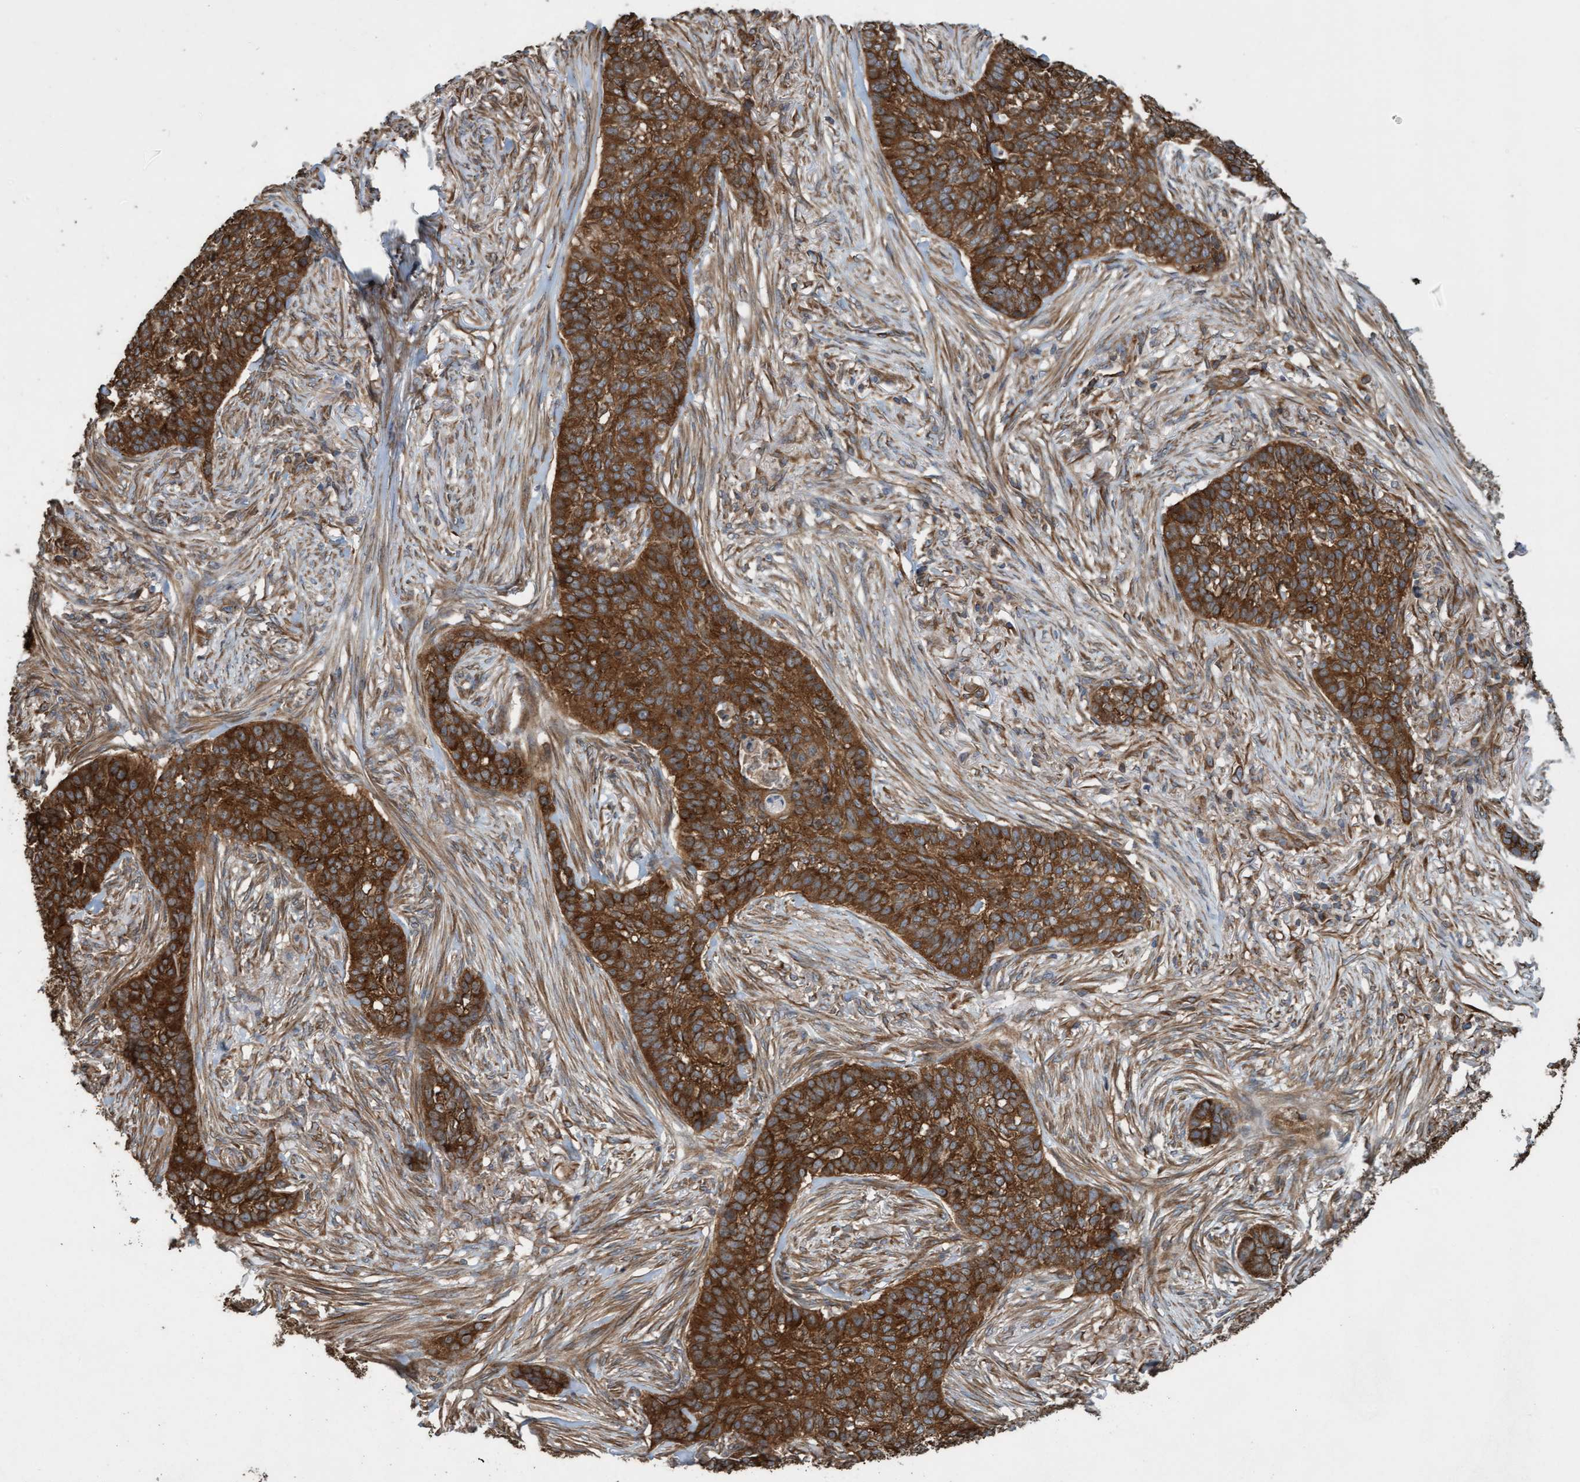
{"staining": {"intensity": "strong", "quantity": ">75%", "location": "cytoplasmic/membranous"}, "tissue": "skin cancer", "cell_type": "Tumor cells", "image_type": "cancer", "snomed": [{"axis": "morphology", "description": "Basal cell carcinoma"}, {"axis": "topography", "description": "Skin"}], "caption": "Protein analysis of skin cancer (basal cell carcinoma) tissue demonstrates strong cytoplasmic/membranous staining in about >75% of tumor cells. Immunohistochemistry stains the protein in brown and the nuclei are stained blue.", "gene": "CDC42EP4", "patient": {"sex": "male", "age": 85}}